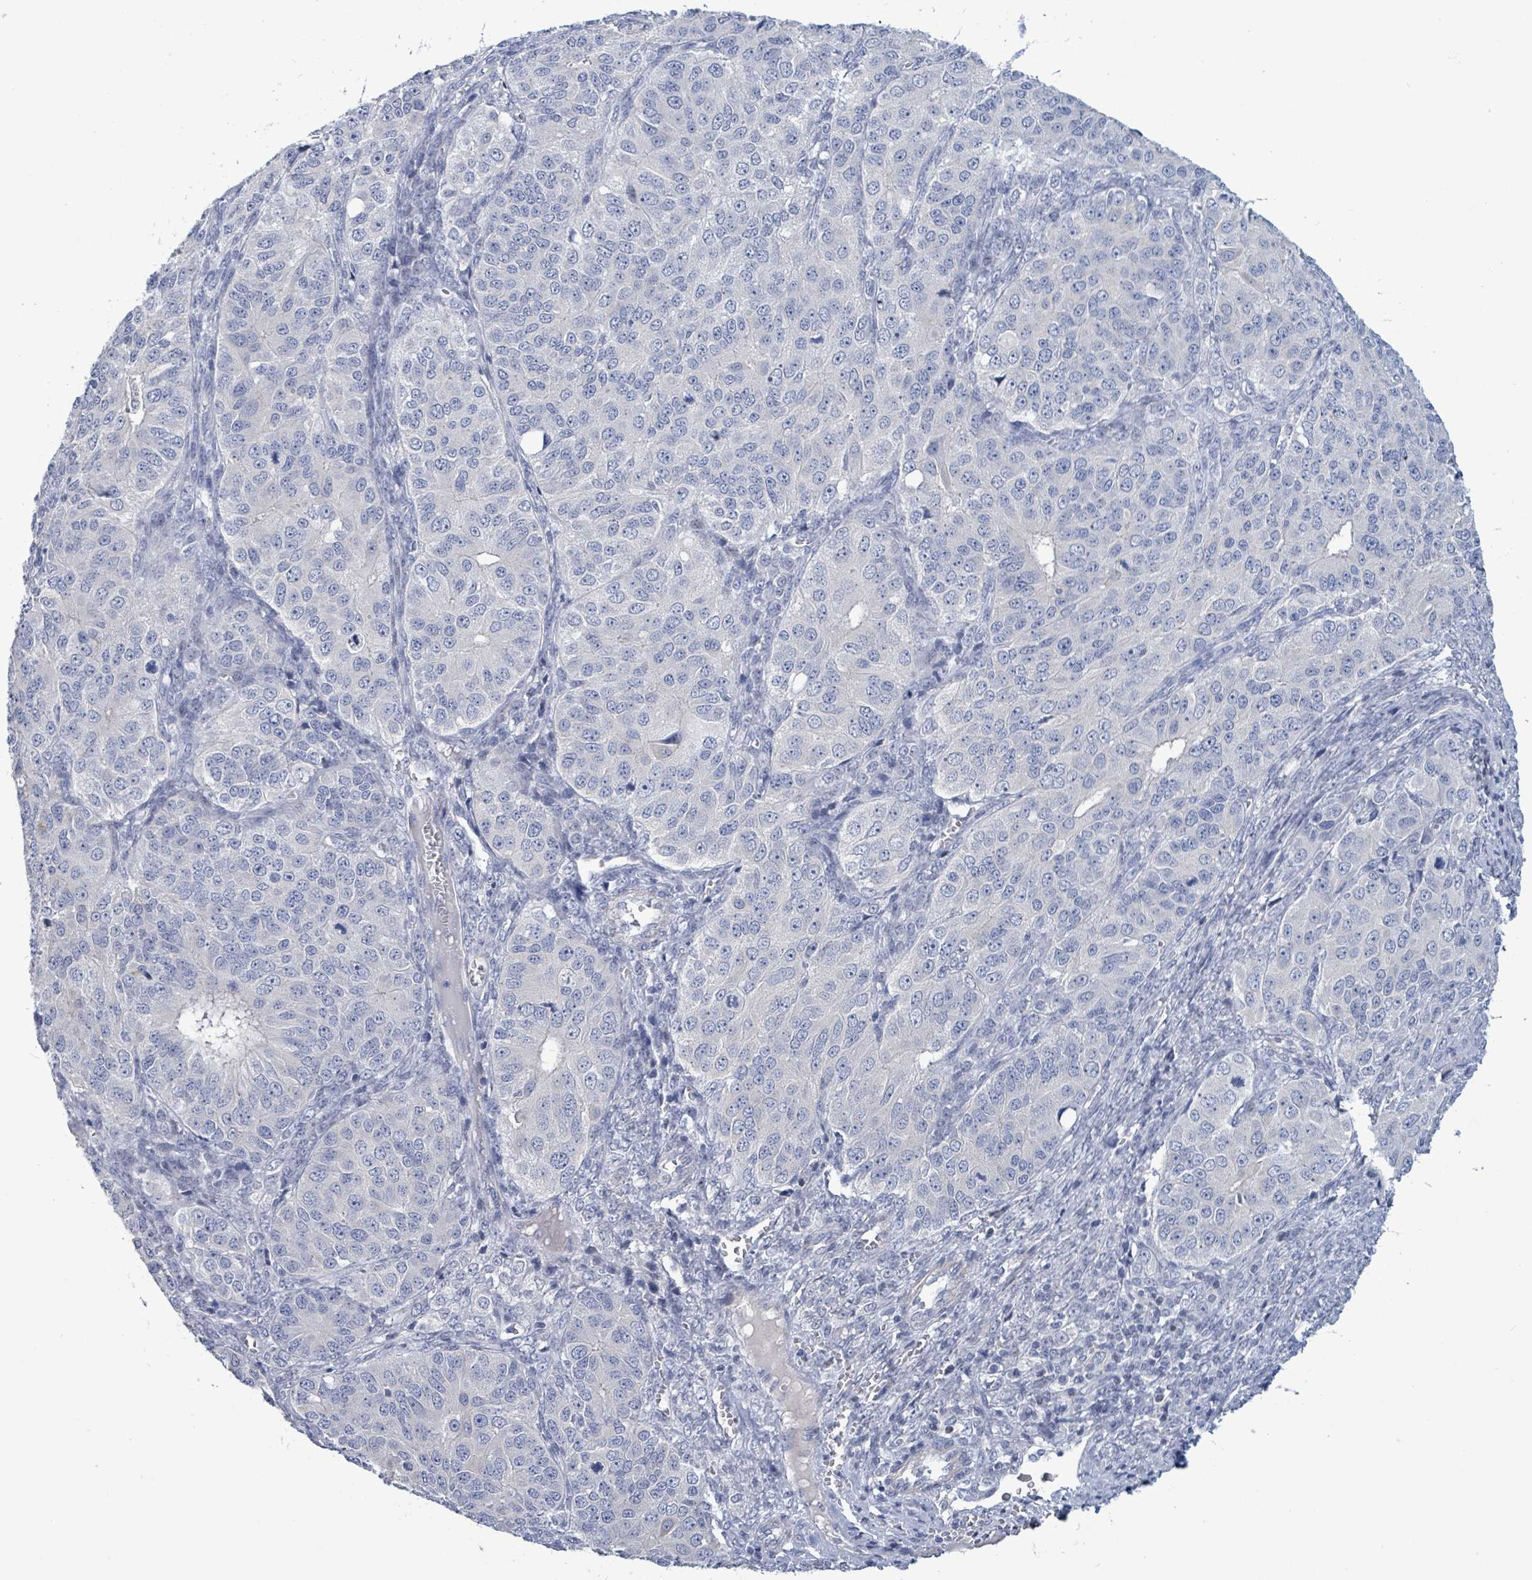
{"staining": {"intensity": "negative", "quantity": "none", "location": "none"}, "tissue": "ovarian cancer", "cell_type": "Tumor cells", "image_type": "cancer", "snomed": [{"axis": "morphology", "description": "Carcinoma, endometroid"}, {"axis": "topography", "description": "Ovary"}], "caption": "The micrograph shows no staining of tumor cells in endometroid carcinoma (ovarian). (DAB immunohistochemistry (IHC), high magnification).", "gene": "NTN3", "patient": {"sex": "female", "age": 51}}